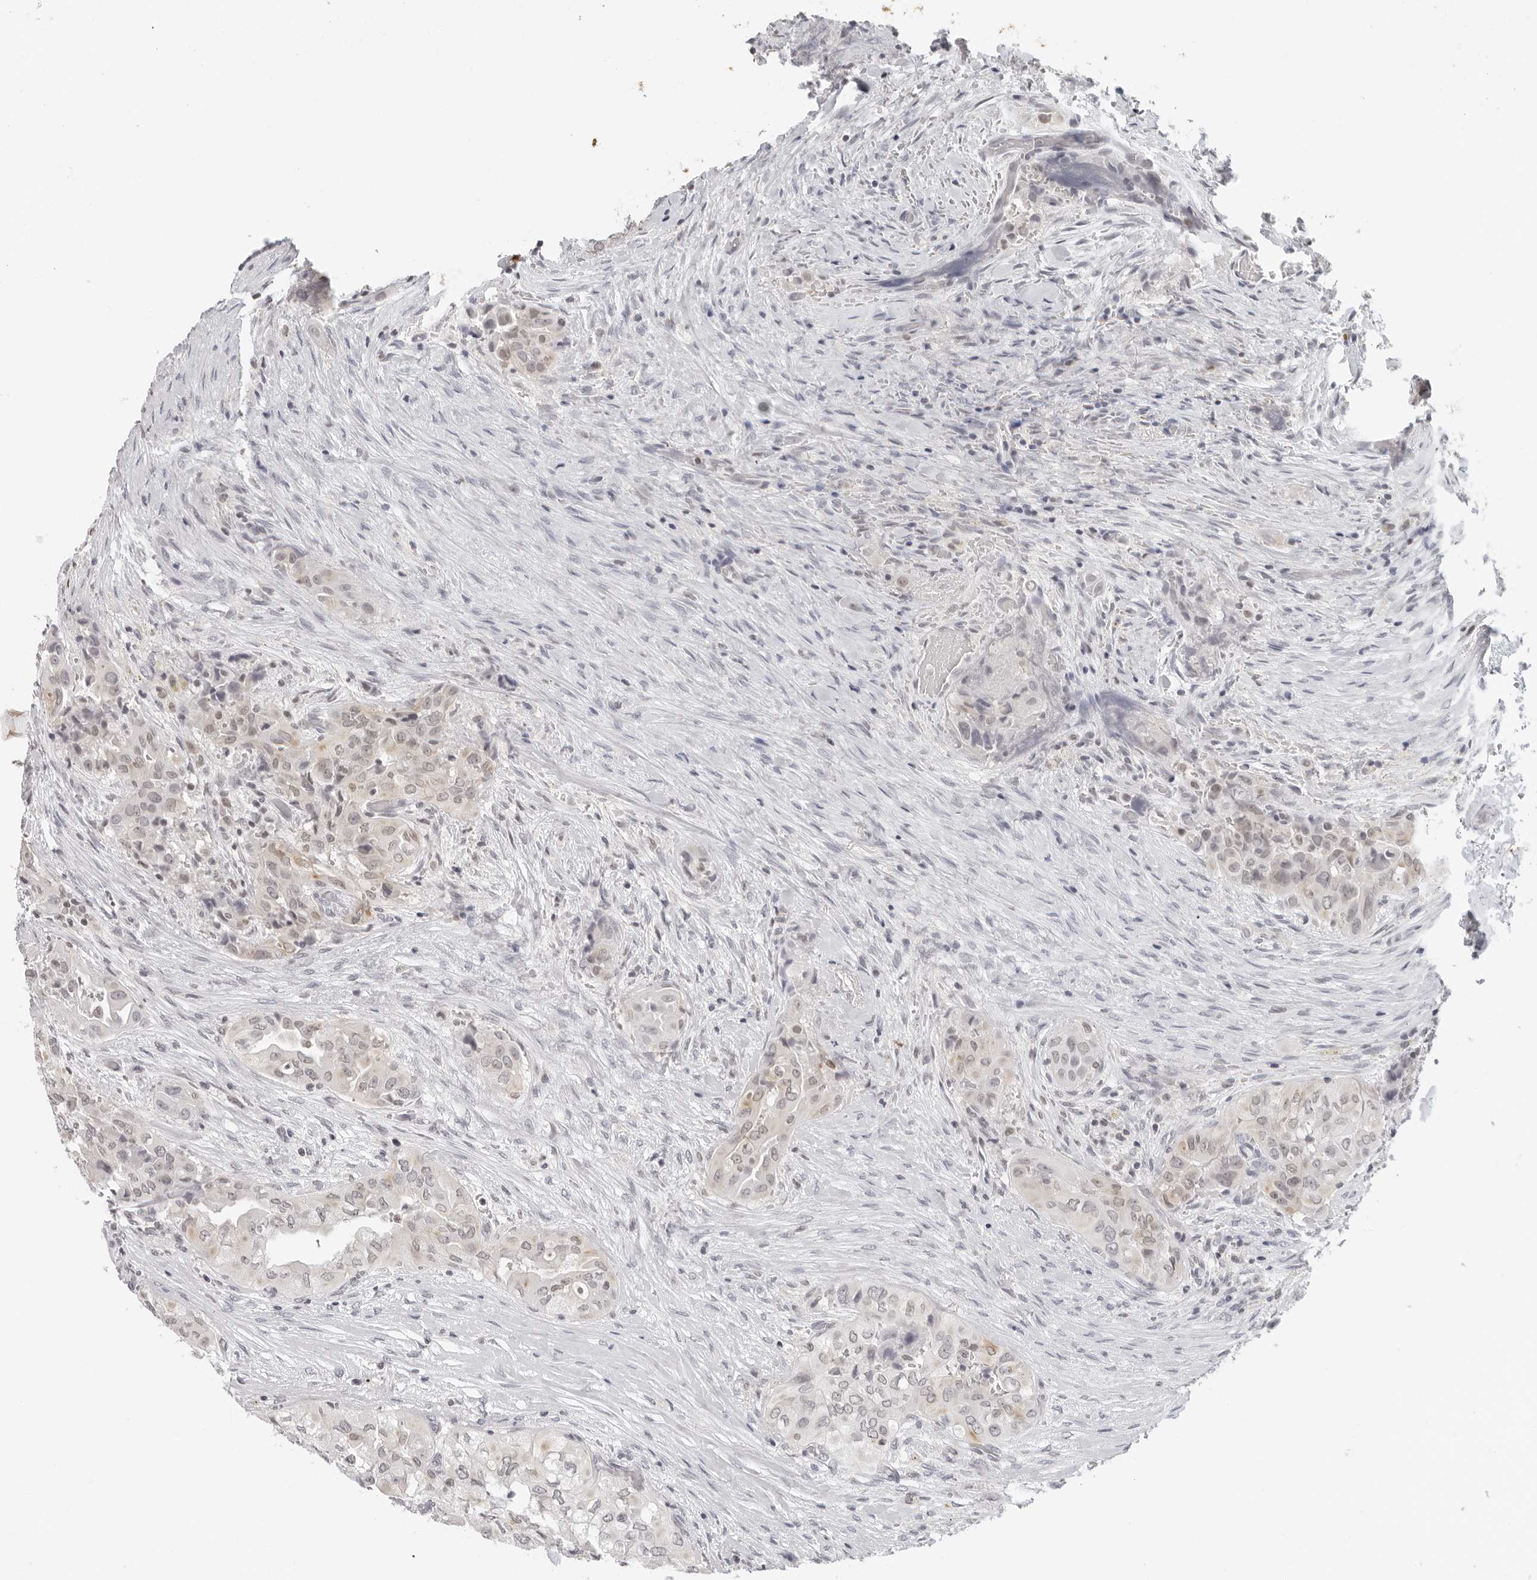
{"staining": {"intensity": "weak", "quantity": "25%-75%", "location": "nuclear"}, "tissue": "thyroid cancer", "cell_type": "Tumor cells", "image_type": "cancer", "snomed": [{"axis": "morphology", "description": "Papillary adenocarcinoma, NOS"}, {"axis": "topography", "description": "Thyroid gland"}], "caption": "Thyroid cancer (papillary adenocarcinoma) was stained to show a protein in brown. There is low levels of weak nuclear expression in about 25%-75% of tumor cells.", "gene": "FLG2", "patient": {"sex": "female", "age": 59}}